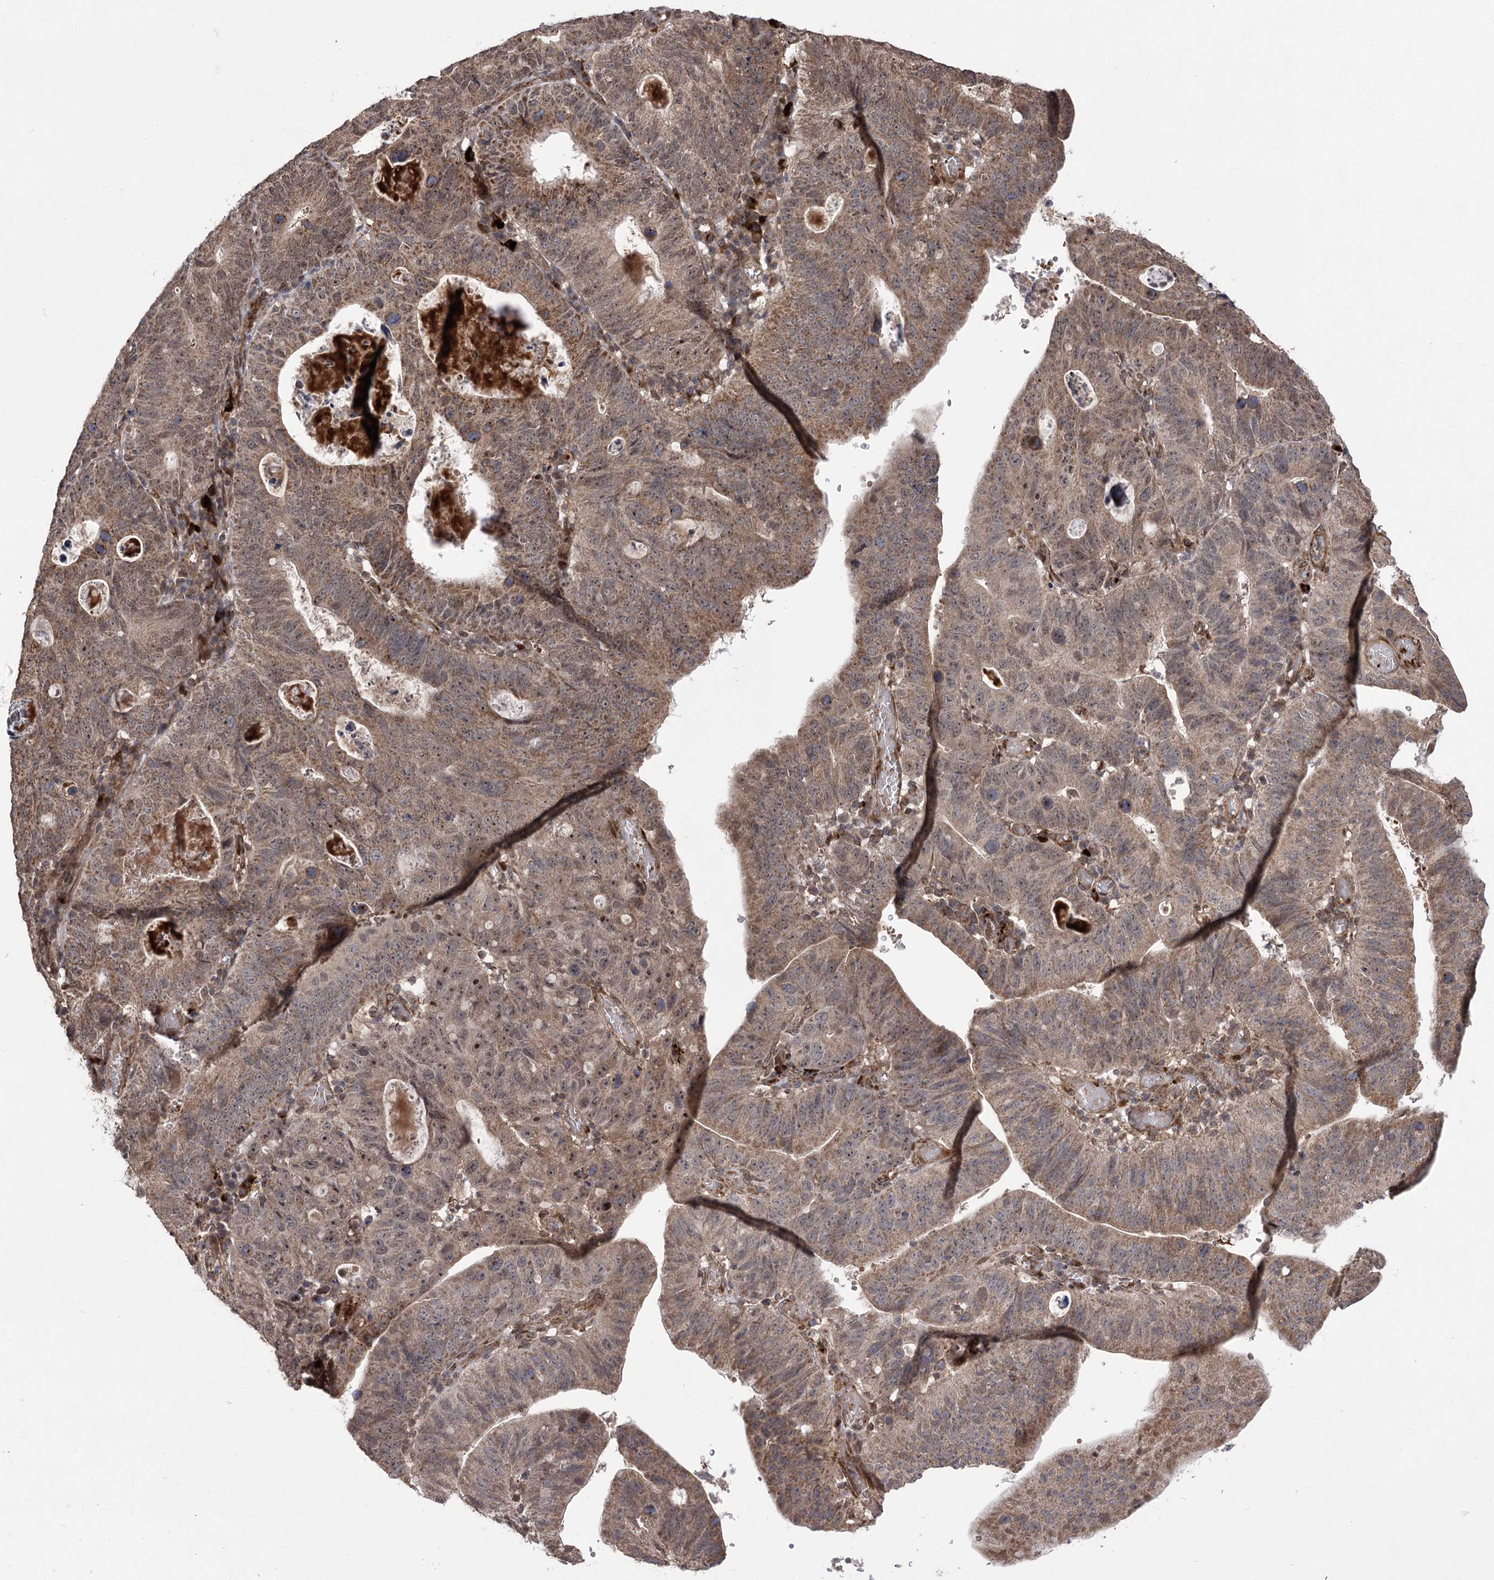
{"staining": {"intensity": "weak", "quantity": "25%-75%", "location": "cytoplasmic/membranous,nuclear"}, "tissue": "stomach cancer", "cell_type": "Tumor cells", "image_type": "cancer", "snomed": [{"axis": "morphology", "description": "Adenocarcinoma, NOS"}, {"axis": "topography", "description": "Stomach"}], "caption": "Human stomach adenocarcinoma stained with a brown dye displays weak cytoplasmic/membranous and nuclear positive expression in about 25%-75% of tumor cells.", "gene": "TENM2", "patient": {"sex": "male", "age": 59}}